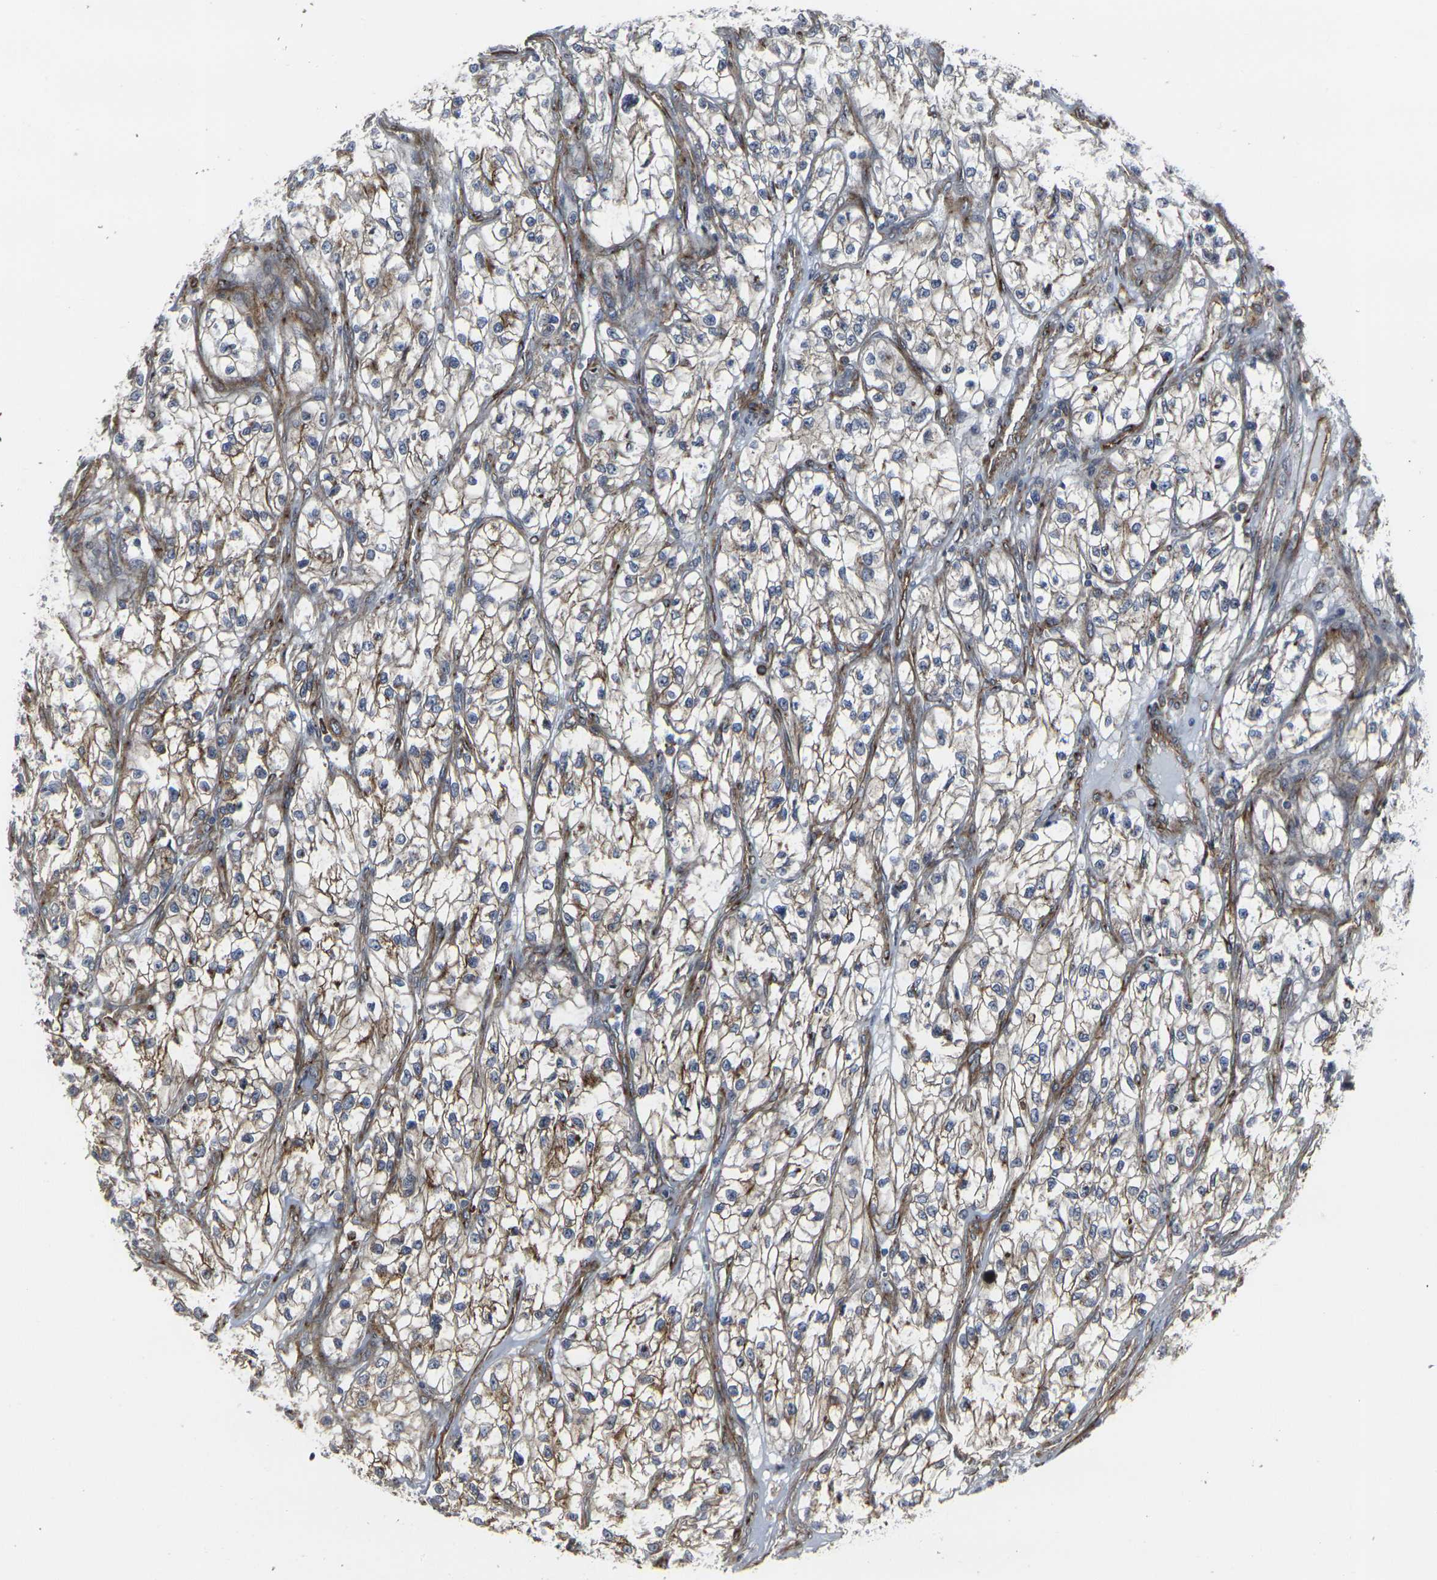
{"staining": {"intensity": "weak", "quantity": "<25%", "location": "cytoplasmic/membranous"}, "tissue": "renal cancer", "cell_type": "Tumor cells", "image_type": "cancer", "snomed": [{"axis": "morphology", "description": "Adenocarcinoma, NOS"}, {"axis": "topography", "description": "Kidney"}], "caption": "Immunohistochemistry micrograph of human renal cancer stained for a protein (brown), which shows no positivity in tumor cells.", "gene": "MYOF", "patient": {"sex": "female", "age": 57}}